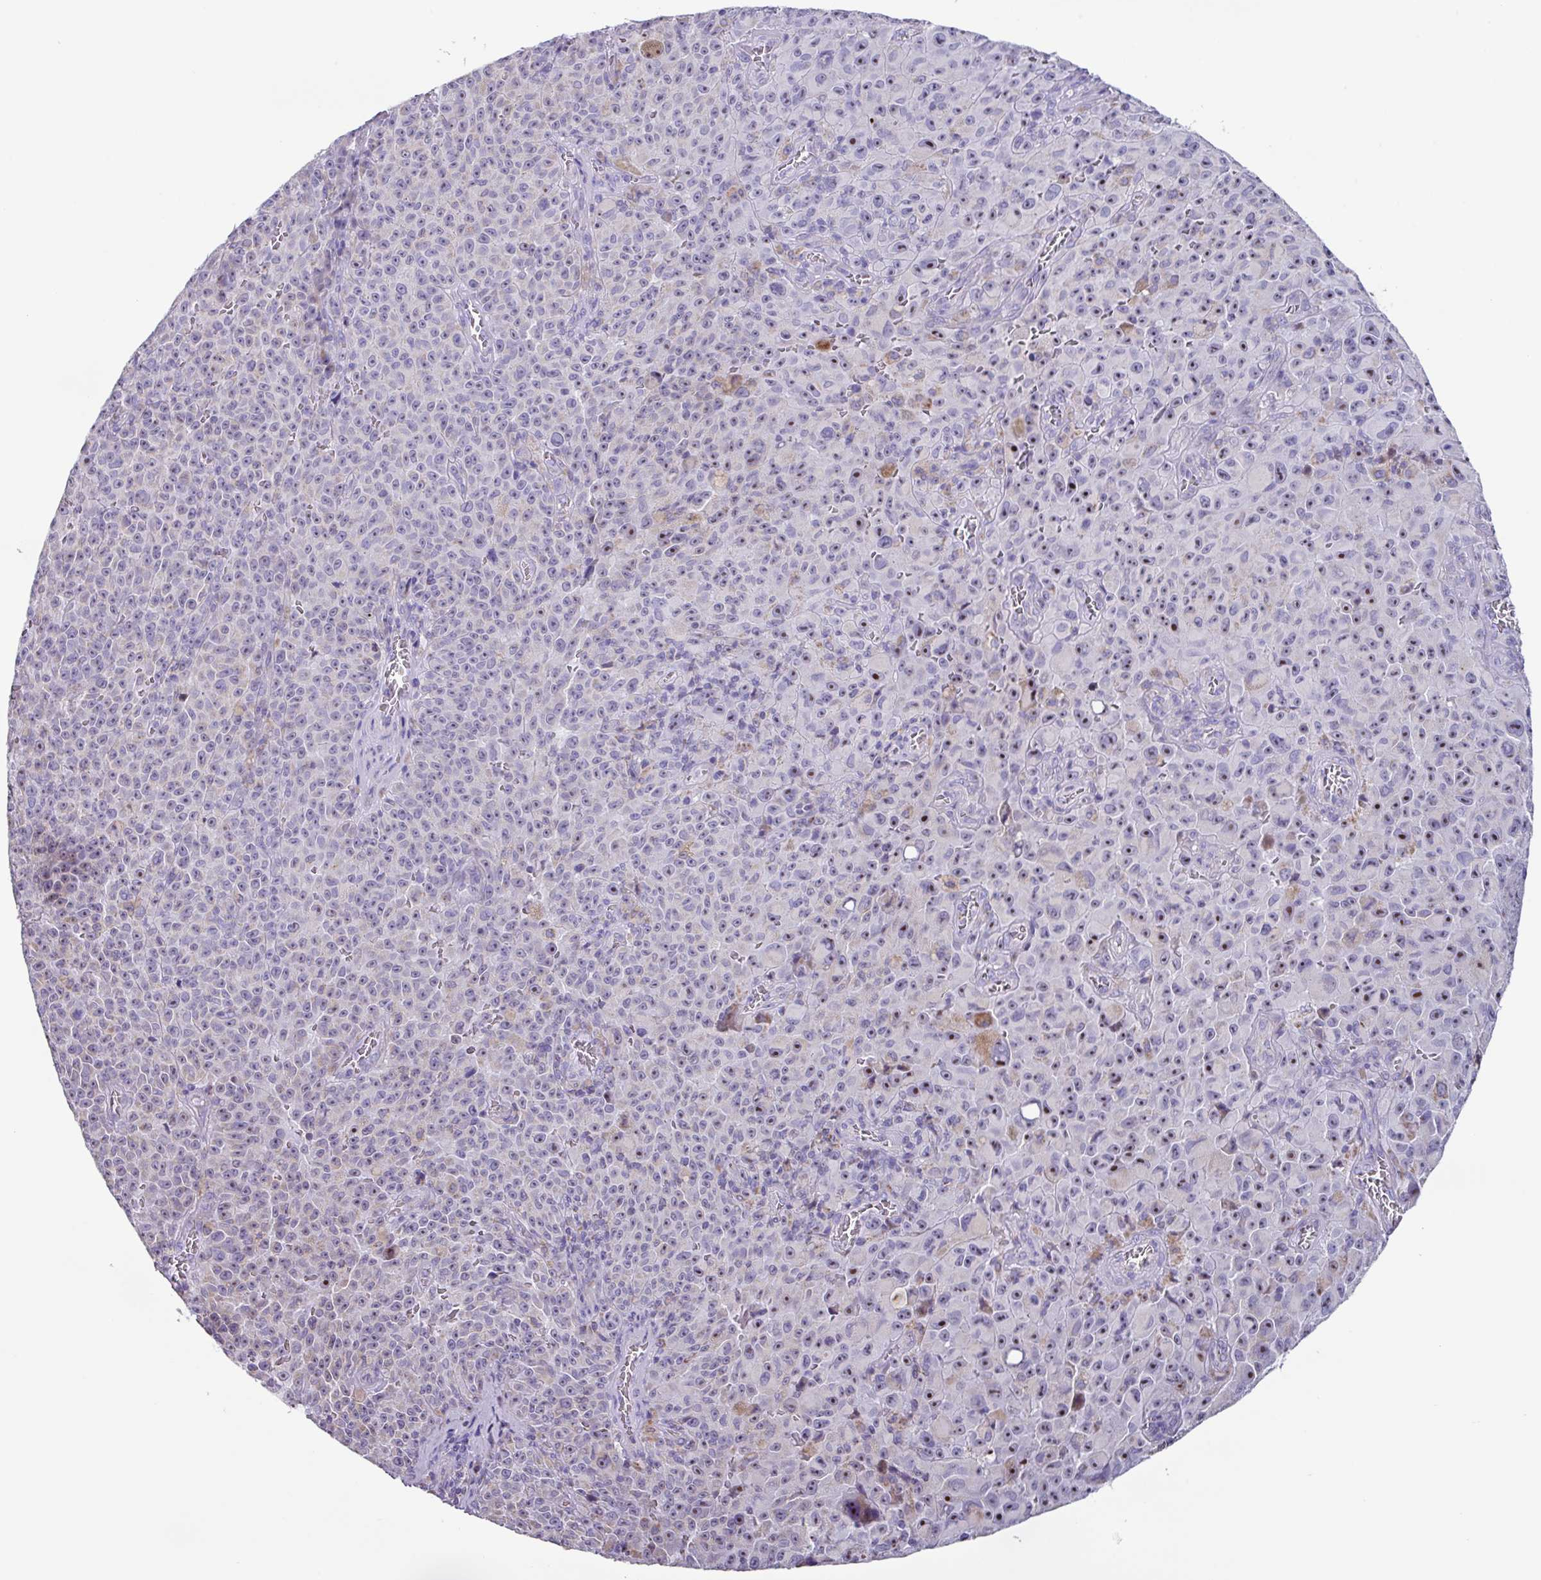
{"staining": {"intensity": "weak", "quantity": "25%-75%", "location": "nuclear"}, "tissue": "melanoma", "cell_type": "Tumor cells", "image_type": "cancer", "snomed": [{"axis": "morphology", "description": "Malignant melanoma, NOS"}, {"axis": "topography", "description": "Skin"}], "caption": "IHC photomicrograph of human melanoma stained for a protein (brown), which displays low levels of weak nuclear staining in approximately 25%-75% of tumor cells.", "gene": "MT-ND4", "patient": {"sex": "female", "age": 82}}